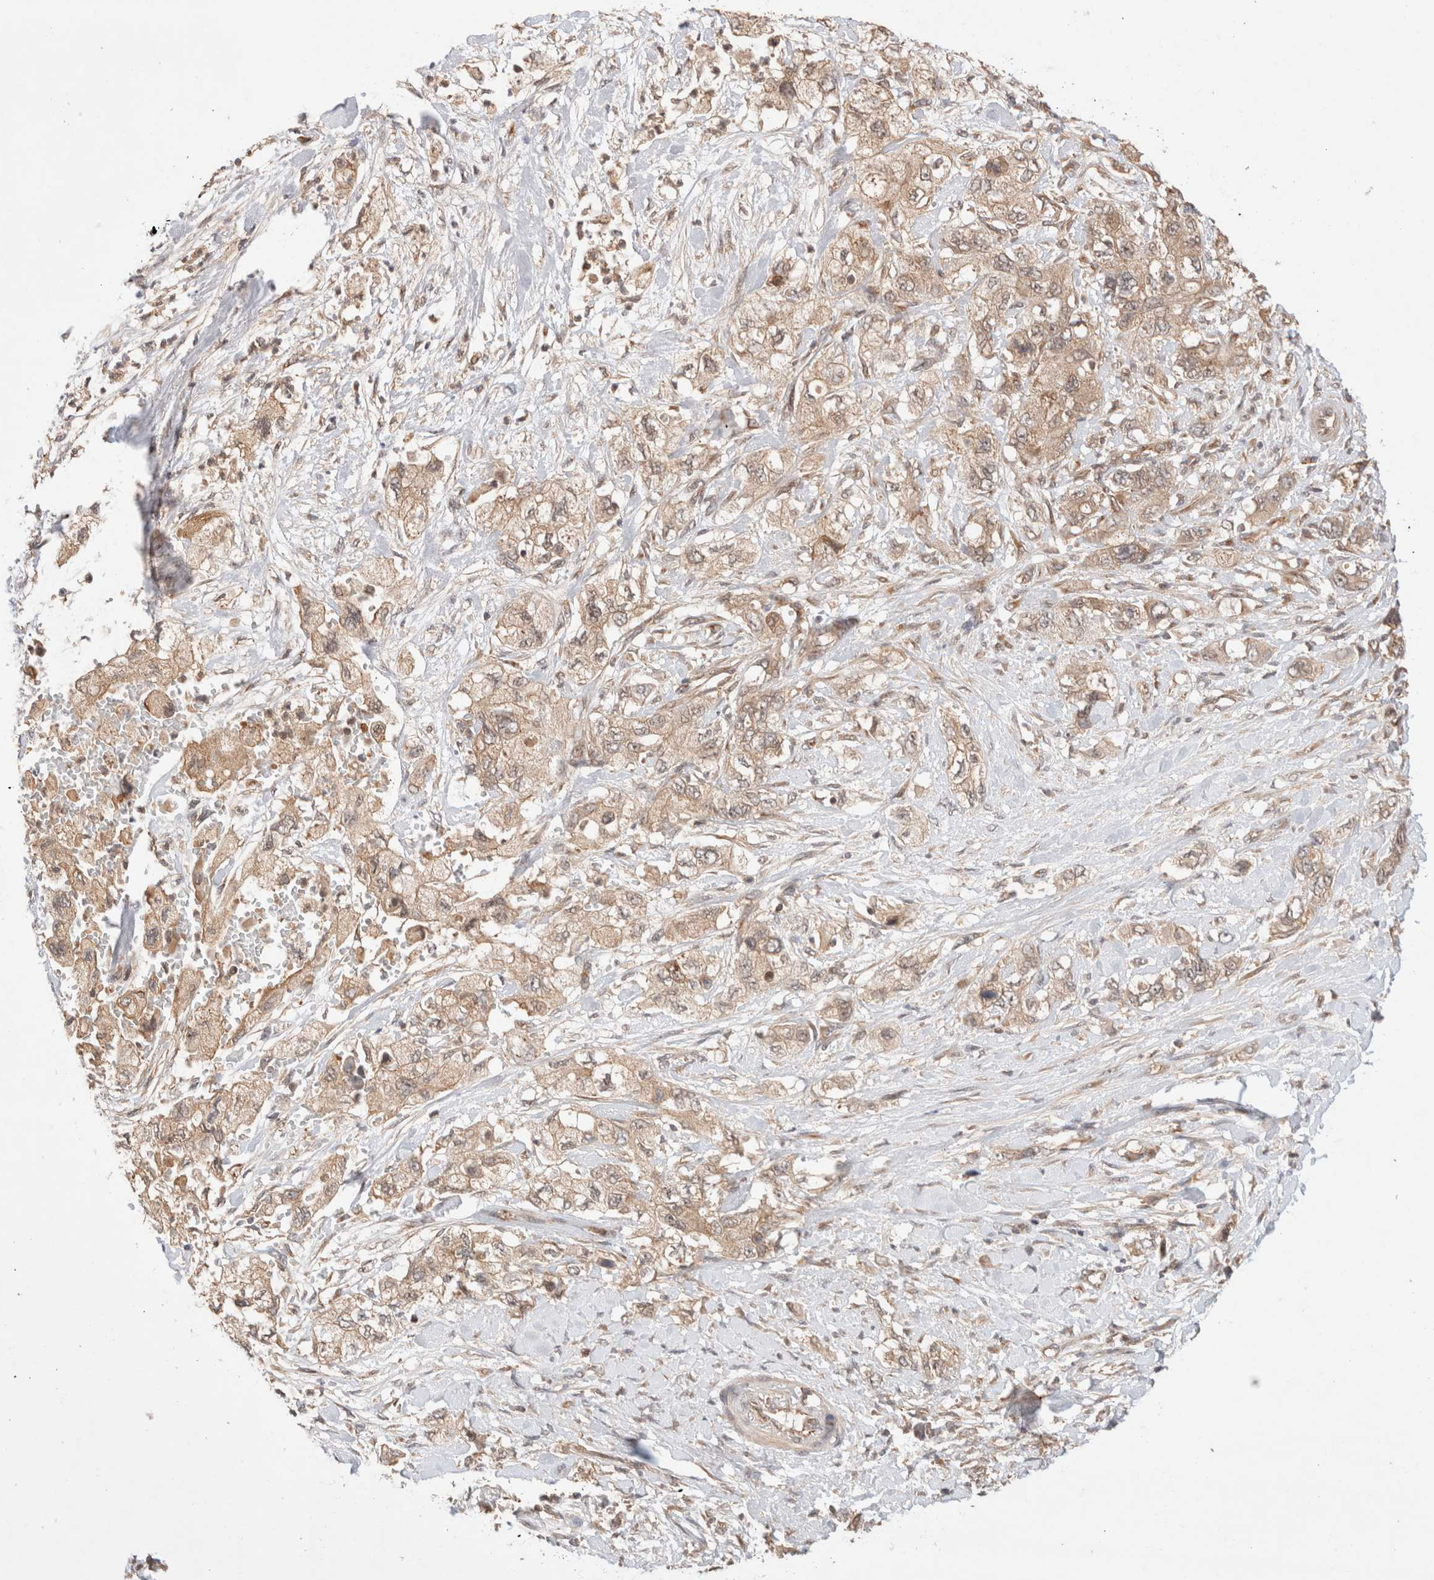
{"staining": {"intensity": "moderate", "quantity": ">75%", "location": "cytoplasmic/membranous,nuclear"}, "tissue": "pancreatic cancer", "cell_type": "Tumor cells", "image_type": "cancer", "snomed": [{"axis": "morphology", "description": "Adenocarcinoma, NOS"}, {"axis": "topography", "description": "Pancreas"}], "caption": "IHC histopathology image of neoplastic tissue: human adenocarcinoma (pancreatic) stained using immunohistochemistry (IHC) demonstrates medium levels of moderate protein expression localized specifically in the cytoplasmic/membranous and nuclear of tumor cells, appearing as a cytoplasmic/membranous and nuclear brown color.", "gene": "SIKE1", "patient": {"sex": "female", "age": 73}}